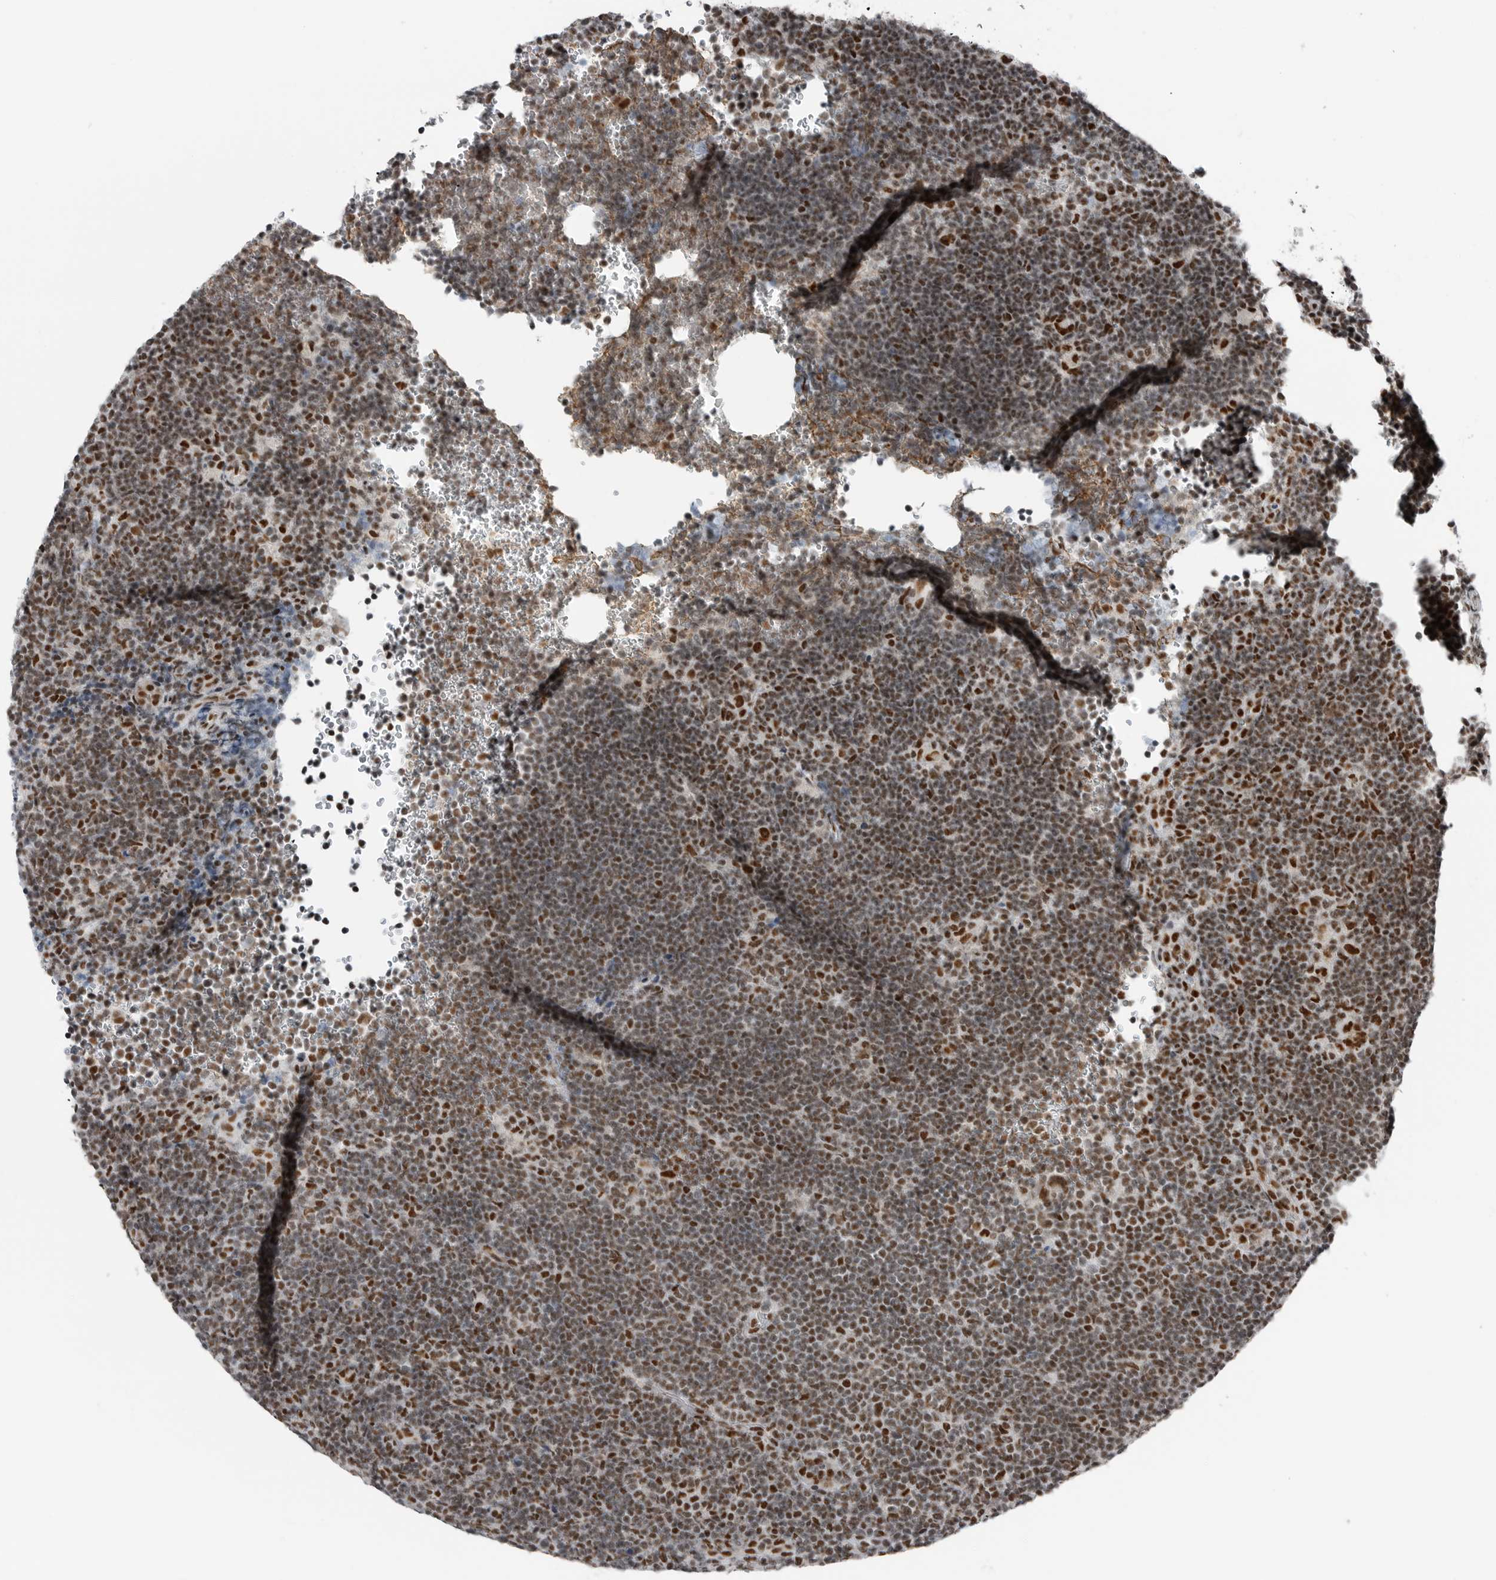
{"staining": {"intensity": "strong", "quantity": ">75%", "location": "nuclear"}, "tissue": "lymphoma", "cell_type": "Tumor cells", "image_type": "cancer", "snomed": [{"axis": "morphology", "description": "Hodgkin's disease, NOS"}, {"axis": "topography", "description": "Lymph node"}], "caption": "Hodgkin's disease stained with a brown dye exhibits strong nuclear positive expression in about >75% of tumor cells.", "gene": "BLZF1", "patient": {"sex": "female", "age": 57}}